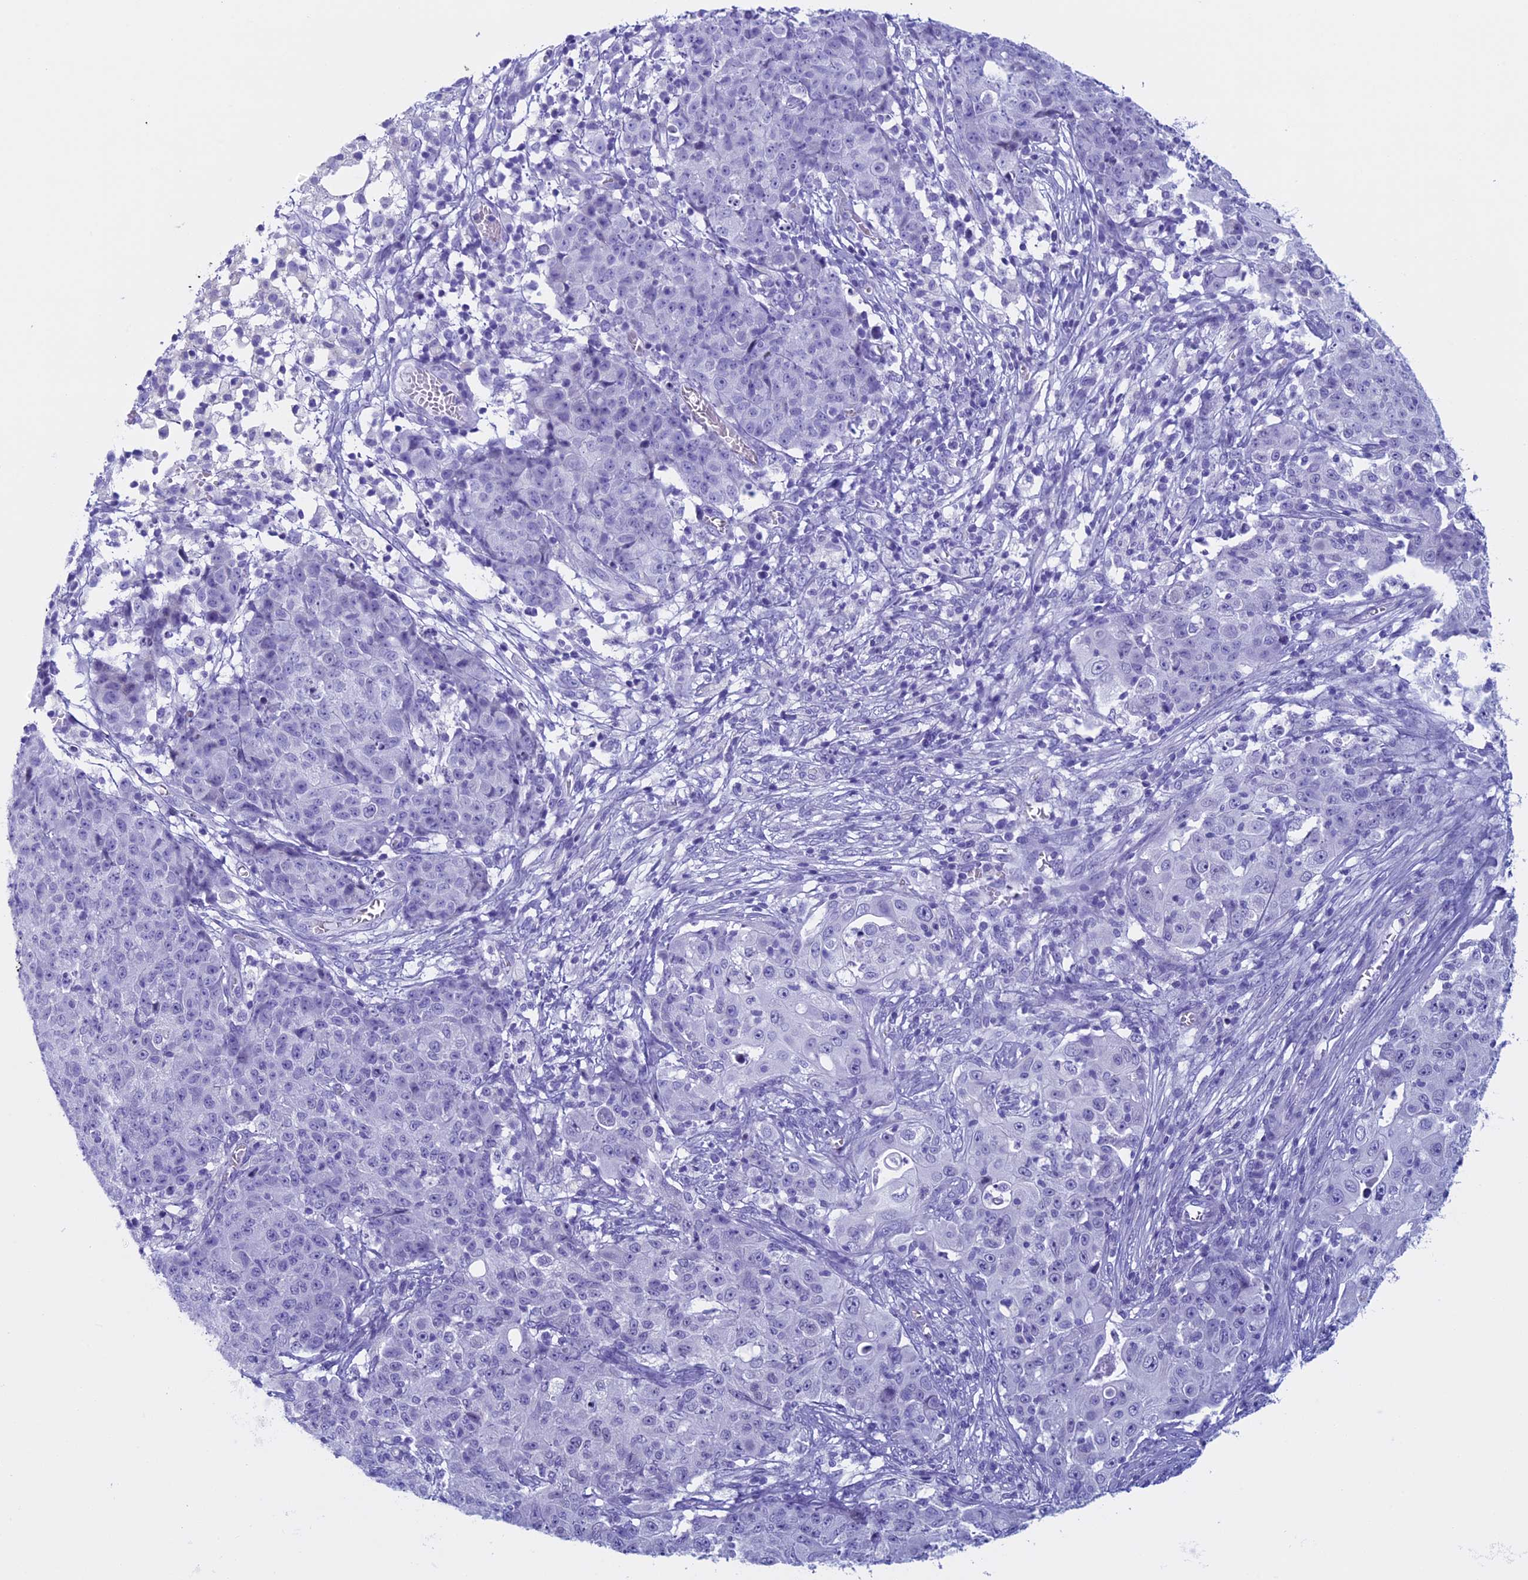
{"staining": {"intensity": "negative", "quantity": "none", "location": "none"}, "tissue": "ovarian cancer", "cell_type": "Tumor cells", "image_type": "cancer", "snomed": [{"axis": "morphology", "description": "Carcinoma, endometroid"}, {"axis": "topography", "description": "Ovary"}], "caption": "Histopathology image shows no protein staining in tumor cells of ovarian cancer (endometroid carcinoma) tissue.", "gene": "FAM169A", "patient": {"sex": "female", "age": 42}}